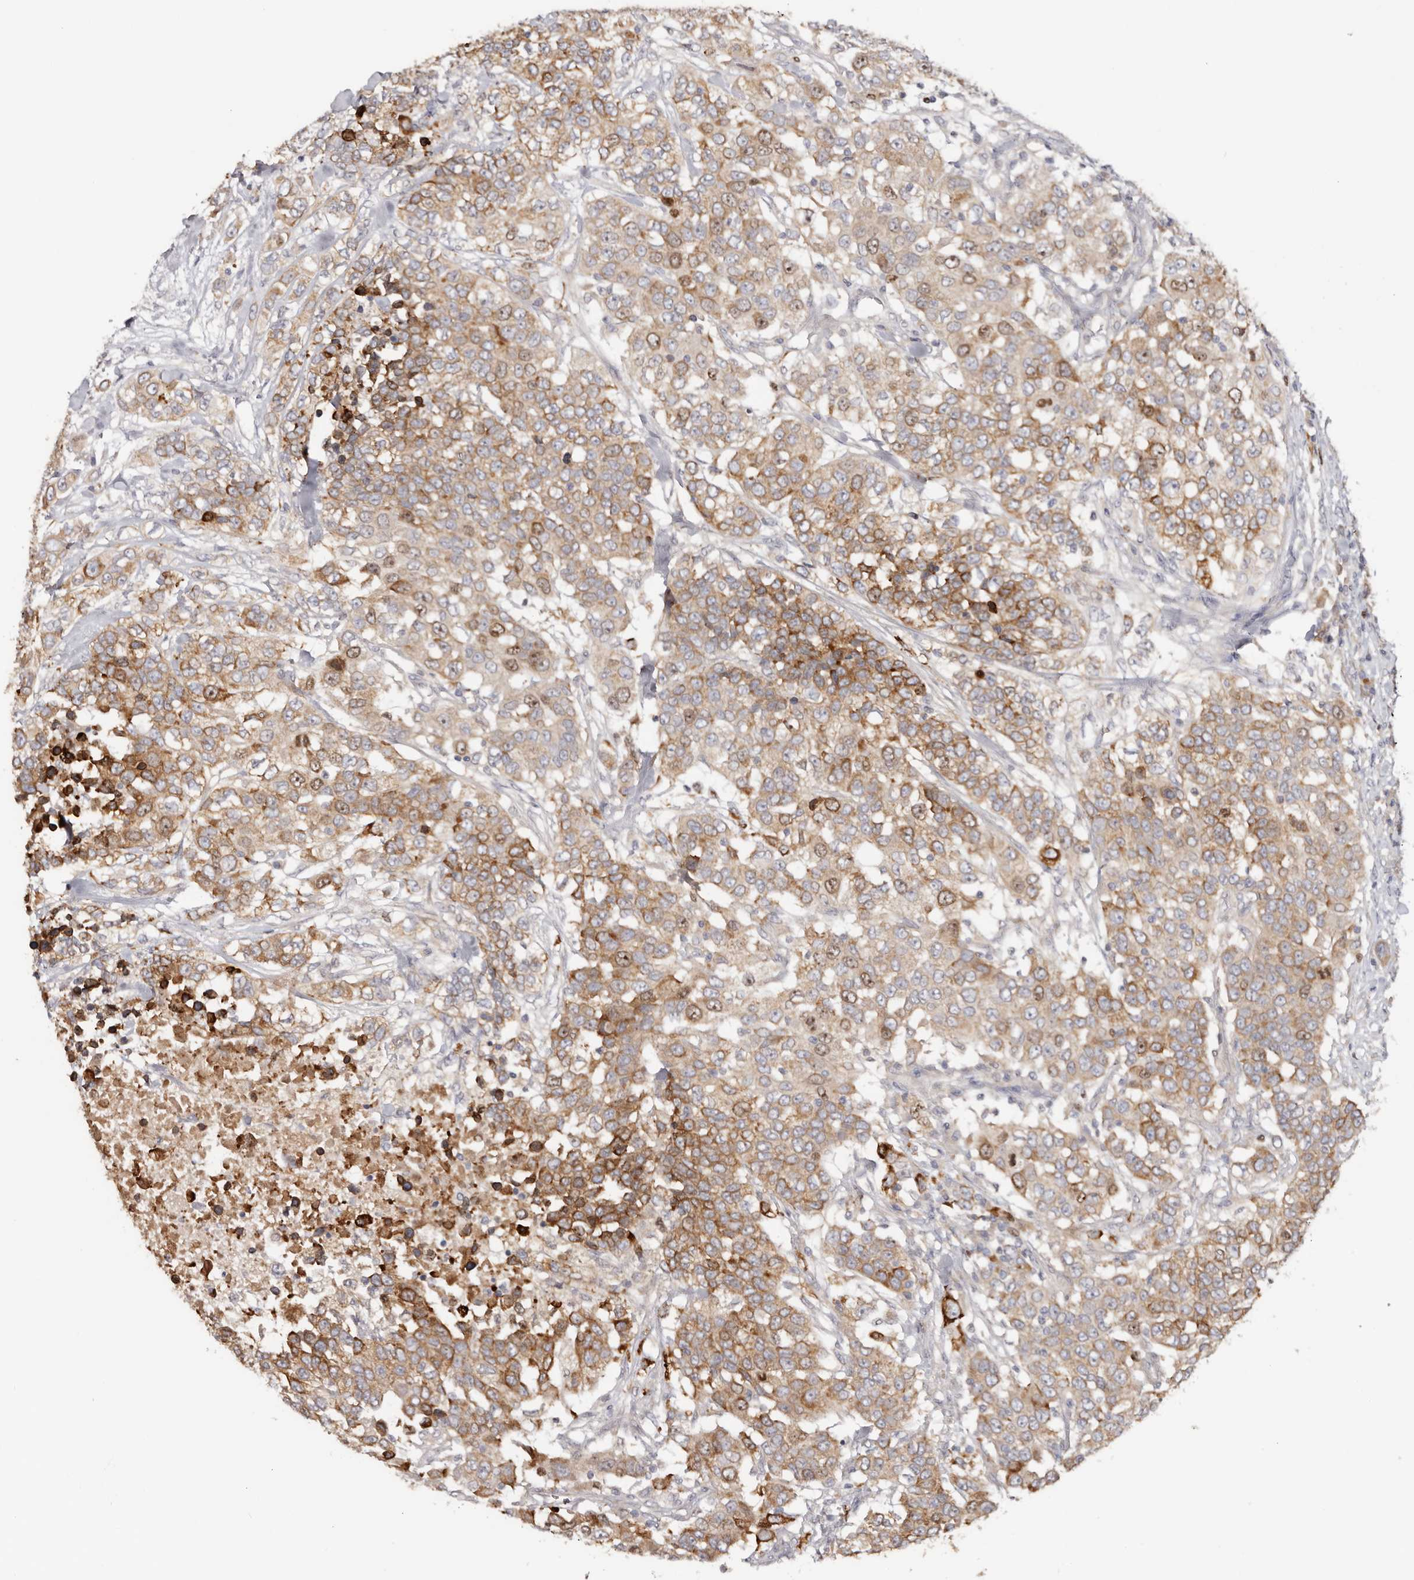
{"staining": {"intensity": "moderate", "quantity": ">75%", "location": "cytoplasmic/membranous"}, "tissue": "urothelial cancer", "cell_type": "Tumor cells", "image_type": "cancer", "snomed": [{"axis": "morphology", "description": "Urothelial carcinoma, High grade"}, {"axis": "topography", "description": "Urinary bladder"}], "caption": "Moderate cytoplasmic/membranous expression is identified in about >75% of tumor cells in high-grade urothelial carcinoma. (IHC, brightfield microscopy, high magnification).", "gene": "CCDC190", "patient": {"sex": "female", "age": 80}}